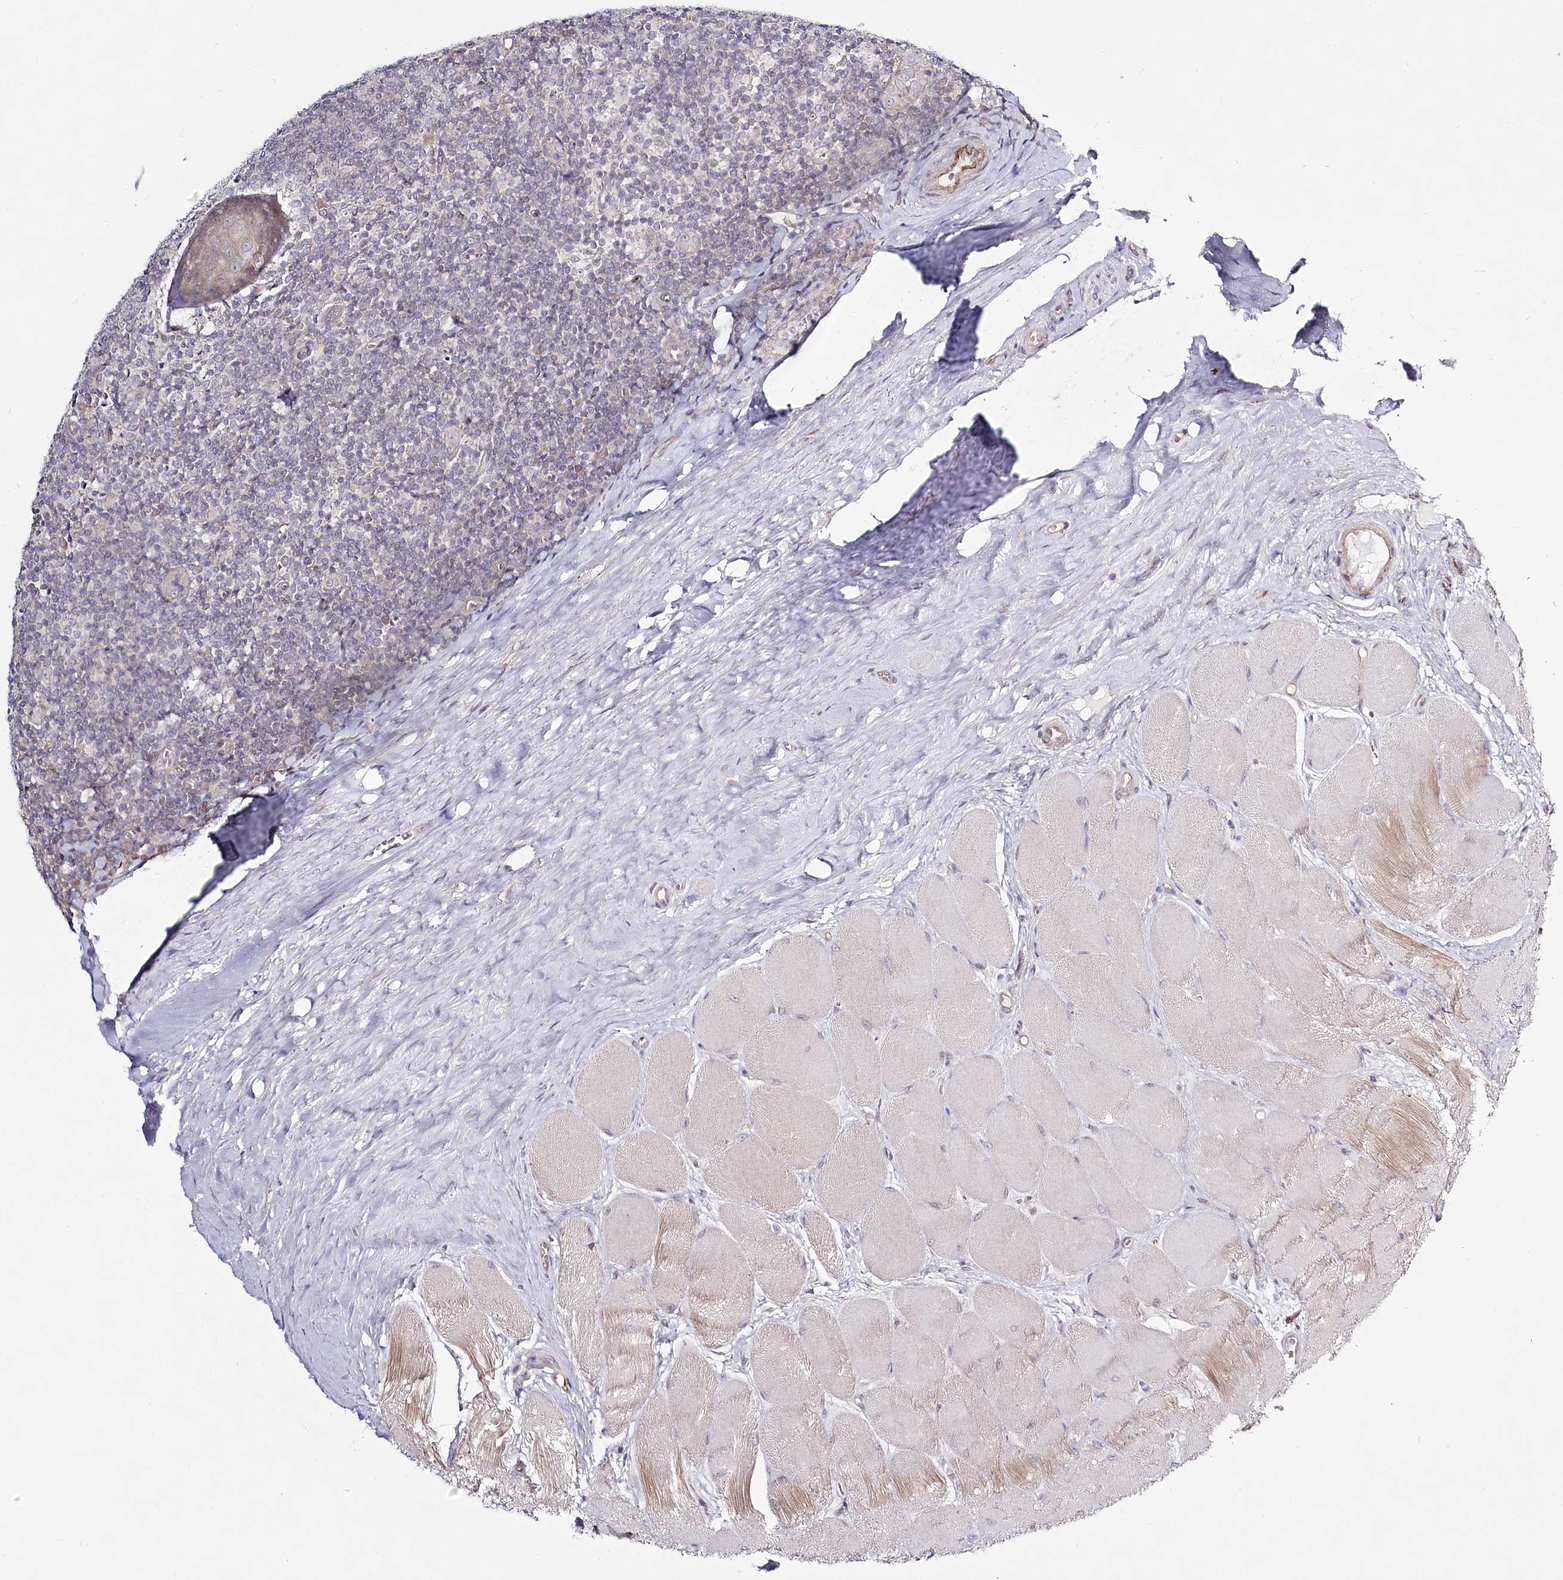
{"staining": {"intensity": "negative", "quantity": "none", "location": "none"}, "tissue": "tonsil", "cell_type": "Germinal center cells", "image_type": "normal", "snomed": [{"axis": "morphology", "description": "Normal tissue, NOS"}, {"axis": "topography", "description": "Tonsil"}], "caption": "IHC of benign human tonsil displays no expression in germinal center cells.", "gene": "SPINK13", "patient": {"sex": "male", "age": 27}}